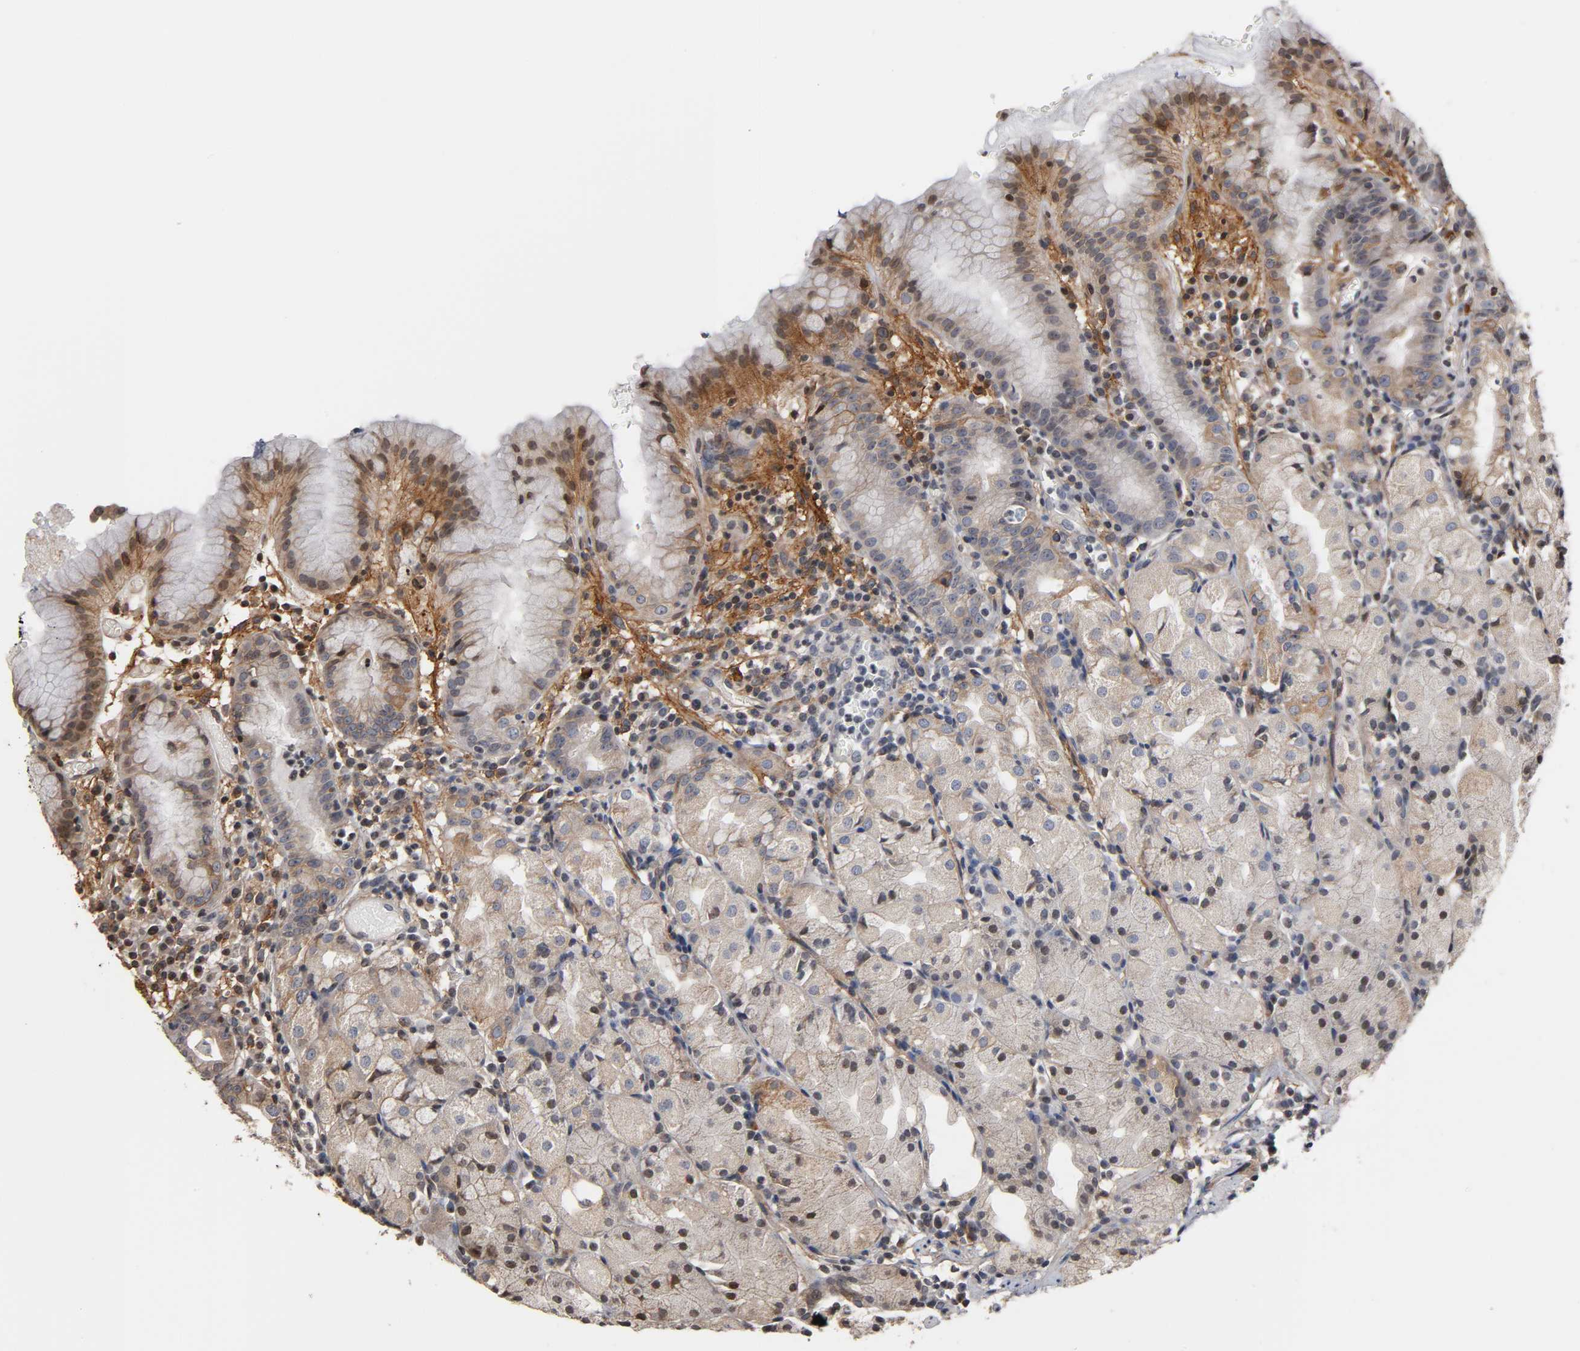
{"staining": {"intensity": "moderate", "quantity": "<25%", "location": "cytoplasmic/membranous"}, "tissue": "stomach", "cell_type": "Glandular cells", "image_type": "normal", "snomed": [{"axis": "morphology", "description": "Normal tissue, NOS"}, {"axis": "topography", "description": "Stomach"}, {"axis": "topography", "description": "Stomach, lower"}], "caption": "Moderate cytoplasmic/membranous positivity for a protein is appreciated in about <25% of glandular cells of unremarkable stomach using IHC.", "gene": "ITGAV", "patient": {"sex": "female", "age": 75}}